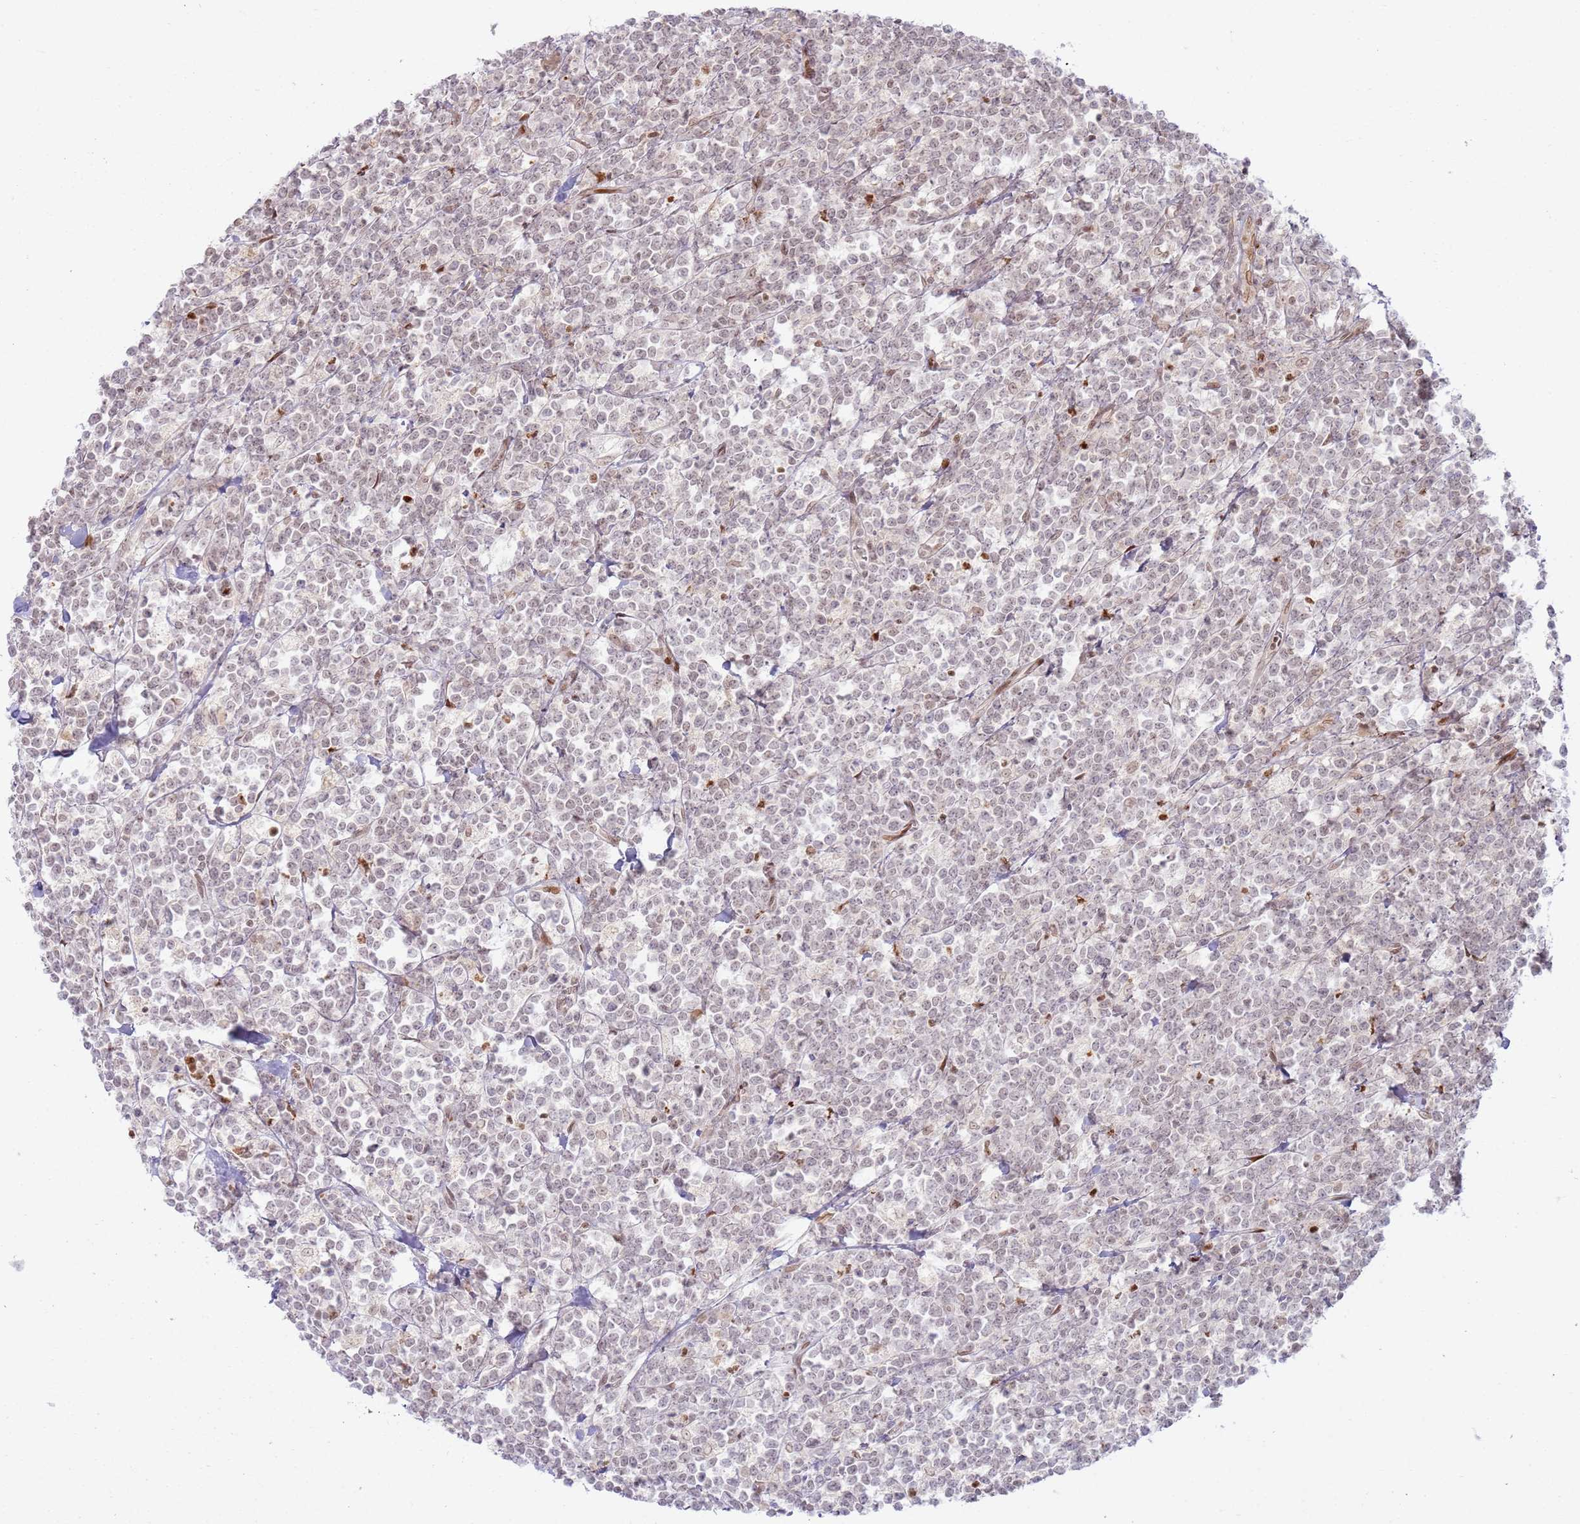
{"staining": {"intensity": "weak", "quantity": "25%-75%", "location": "nuclear"}, "tissue": "lymphoma", "cell_type": "Tumor cells", "image_type": "cancer", "snomed": [{"axis": "morphology", "description": "Malignant lymphoma, non-Hodgkin's type, High grade"}, {"axis": "topography", "description": "Small intestine"}], "caption": "Human lymphoma stained with a protein marker exhibits weak staining in tumor cells.", "gene": "KLHL36", "patient": {"sex": "male", "age": 8}}